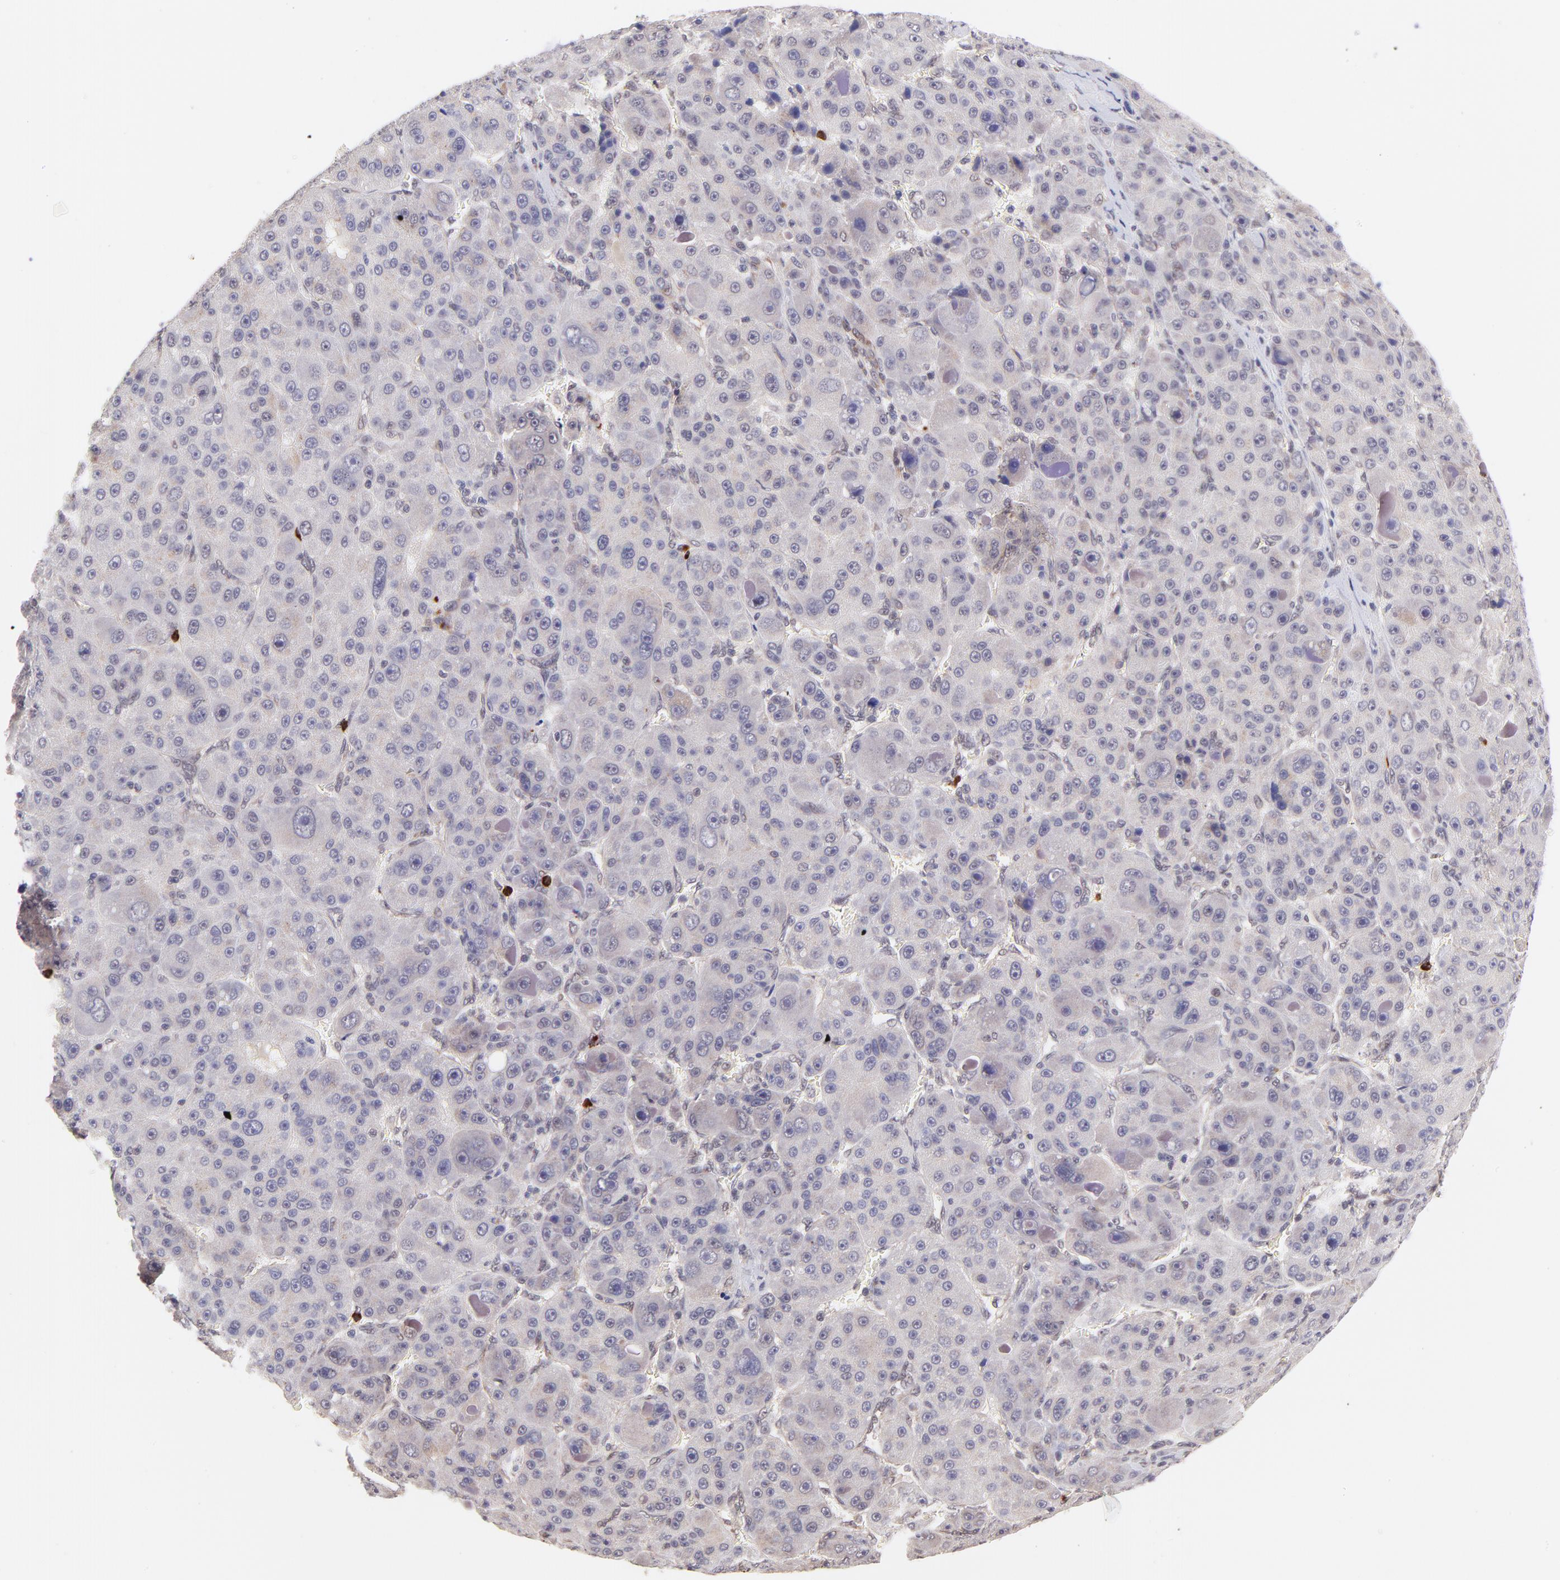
{"staining": {"intensity": "weak", "quantity": "<25%", "location": "cytoplasmic/membranous"}, "tissue": "liver cancer", "cell_type": "Tumor cells", "image_type": "cancer", "snomed": [{"axis": "morphology", "description": "Carcinoma, Hepatocellular, NOS"}, {"axis": "topography", "description": "Liver"}], "caption": "Human hepatocellular carcinoma (liver) stained for a protein using immunohistochemistry shows no positivity in tumor cells.", "gene": "MED12", "patient": {"sex": "male", "age": 76}}